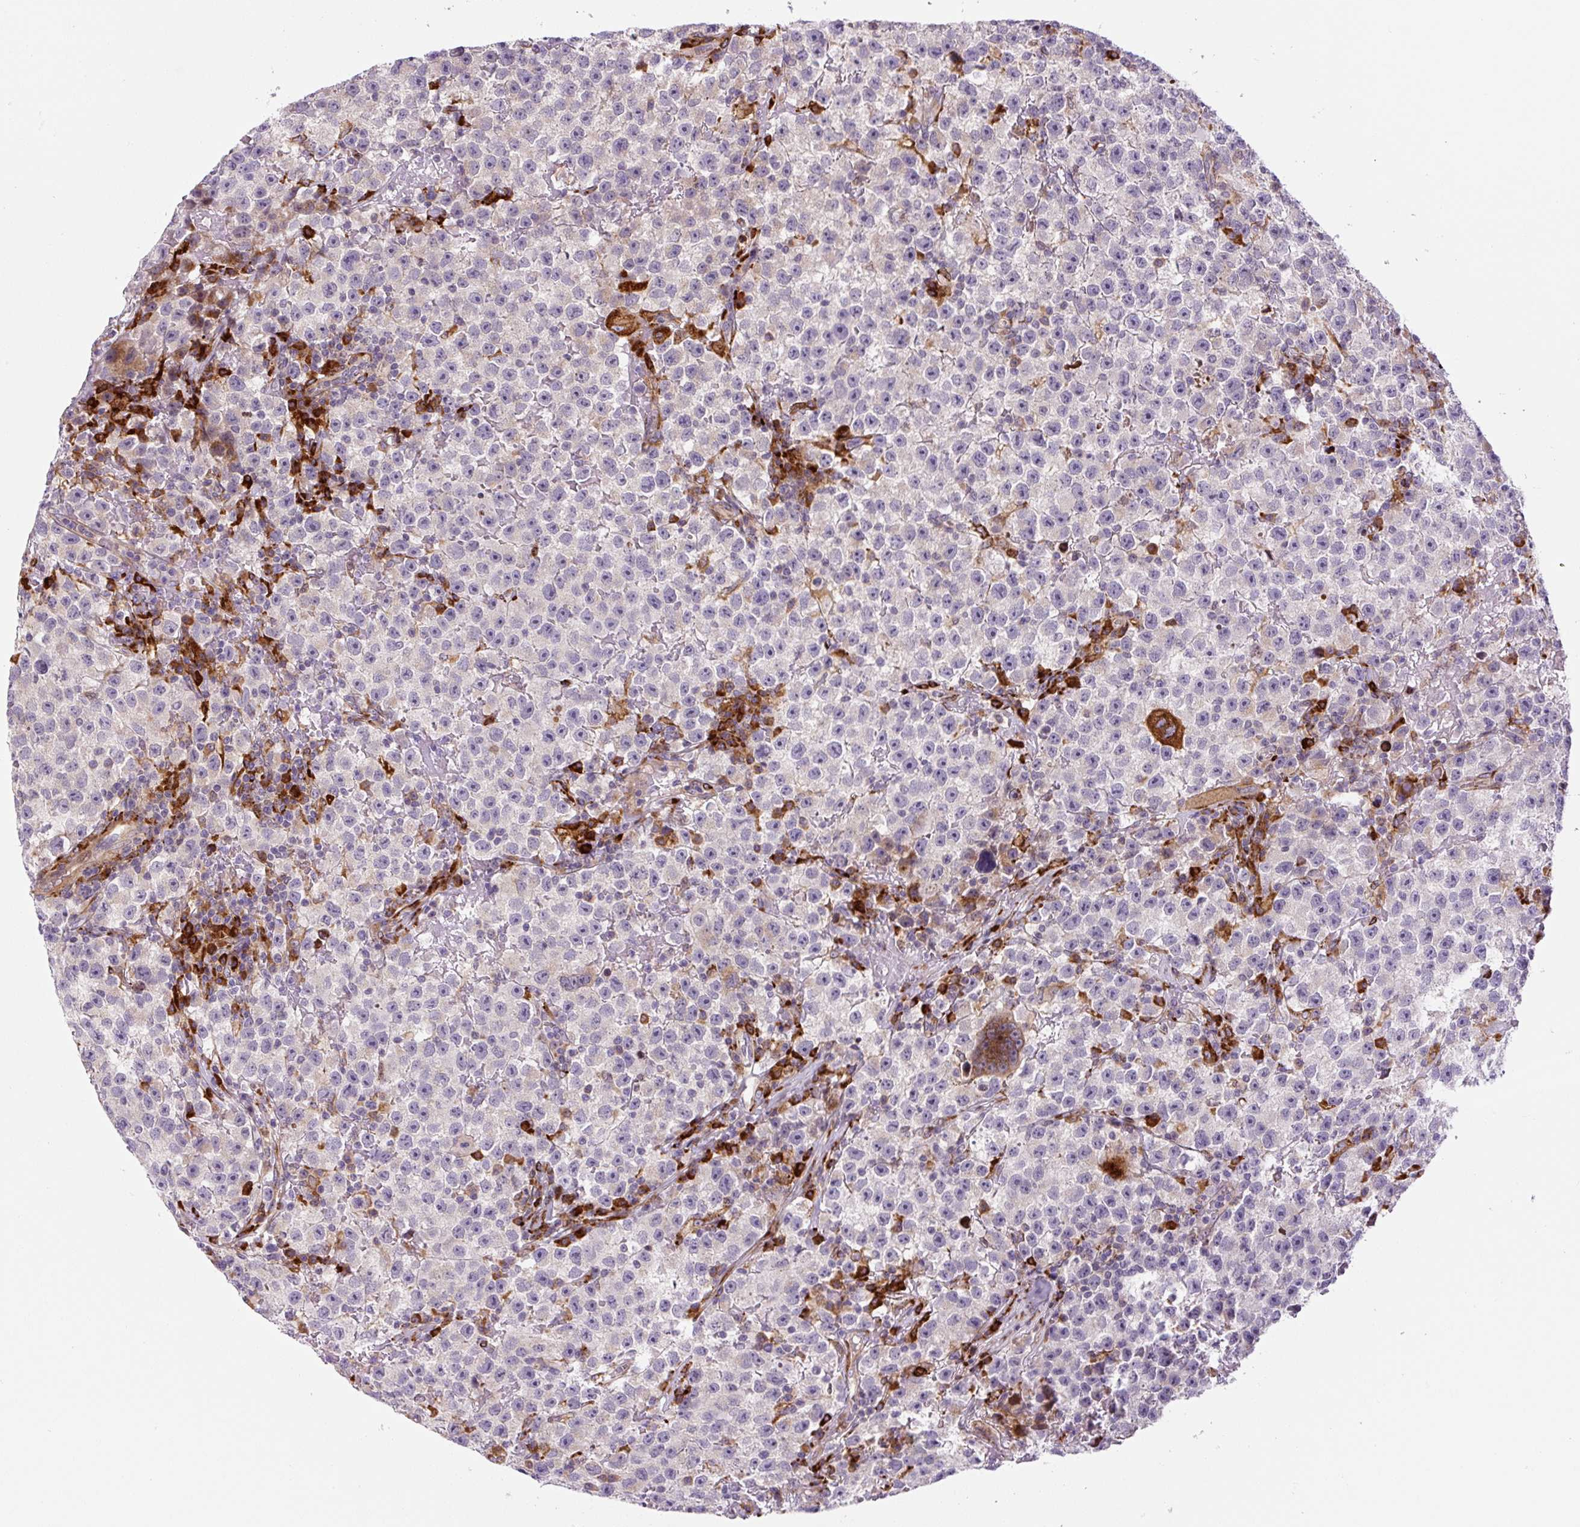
{"staining": {"intensity": "negative", "quantity": "none", "location": "none"}, "tissue": "testis cancer", "cell_type": "Tumor cells", "image_type": "cancer", "snomed": [{"axis": "morphology", "description": "Seminoma, NOS"}, {"axis": "topography", "description": "Testis"}], "caption": "Protein analysis of testis cancer shows no significant expression in tumor cells.", "gene": "DISP3", "patient": {"sex": "male", "age": 22}}